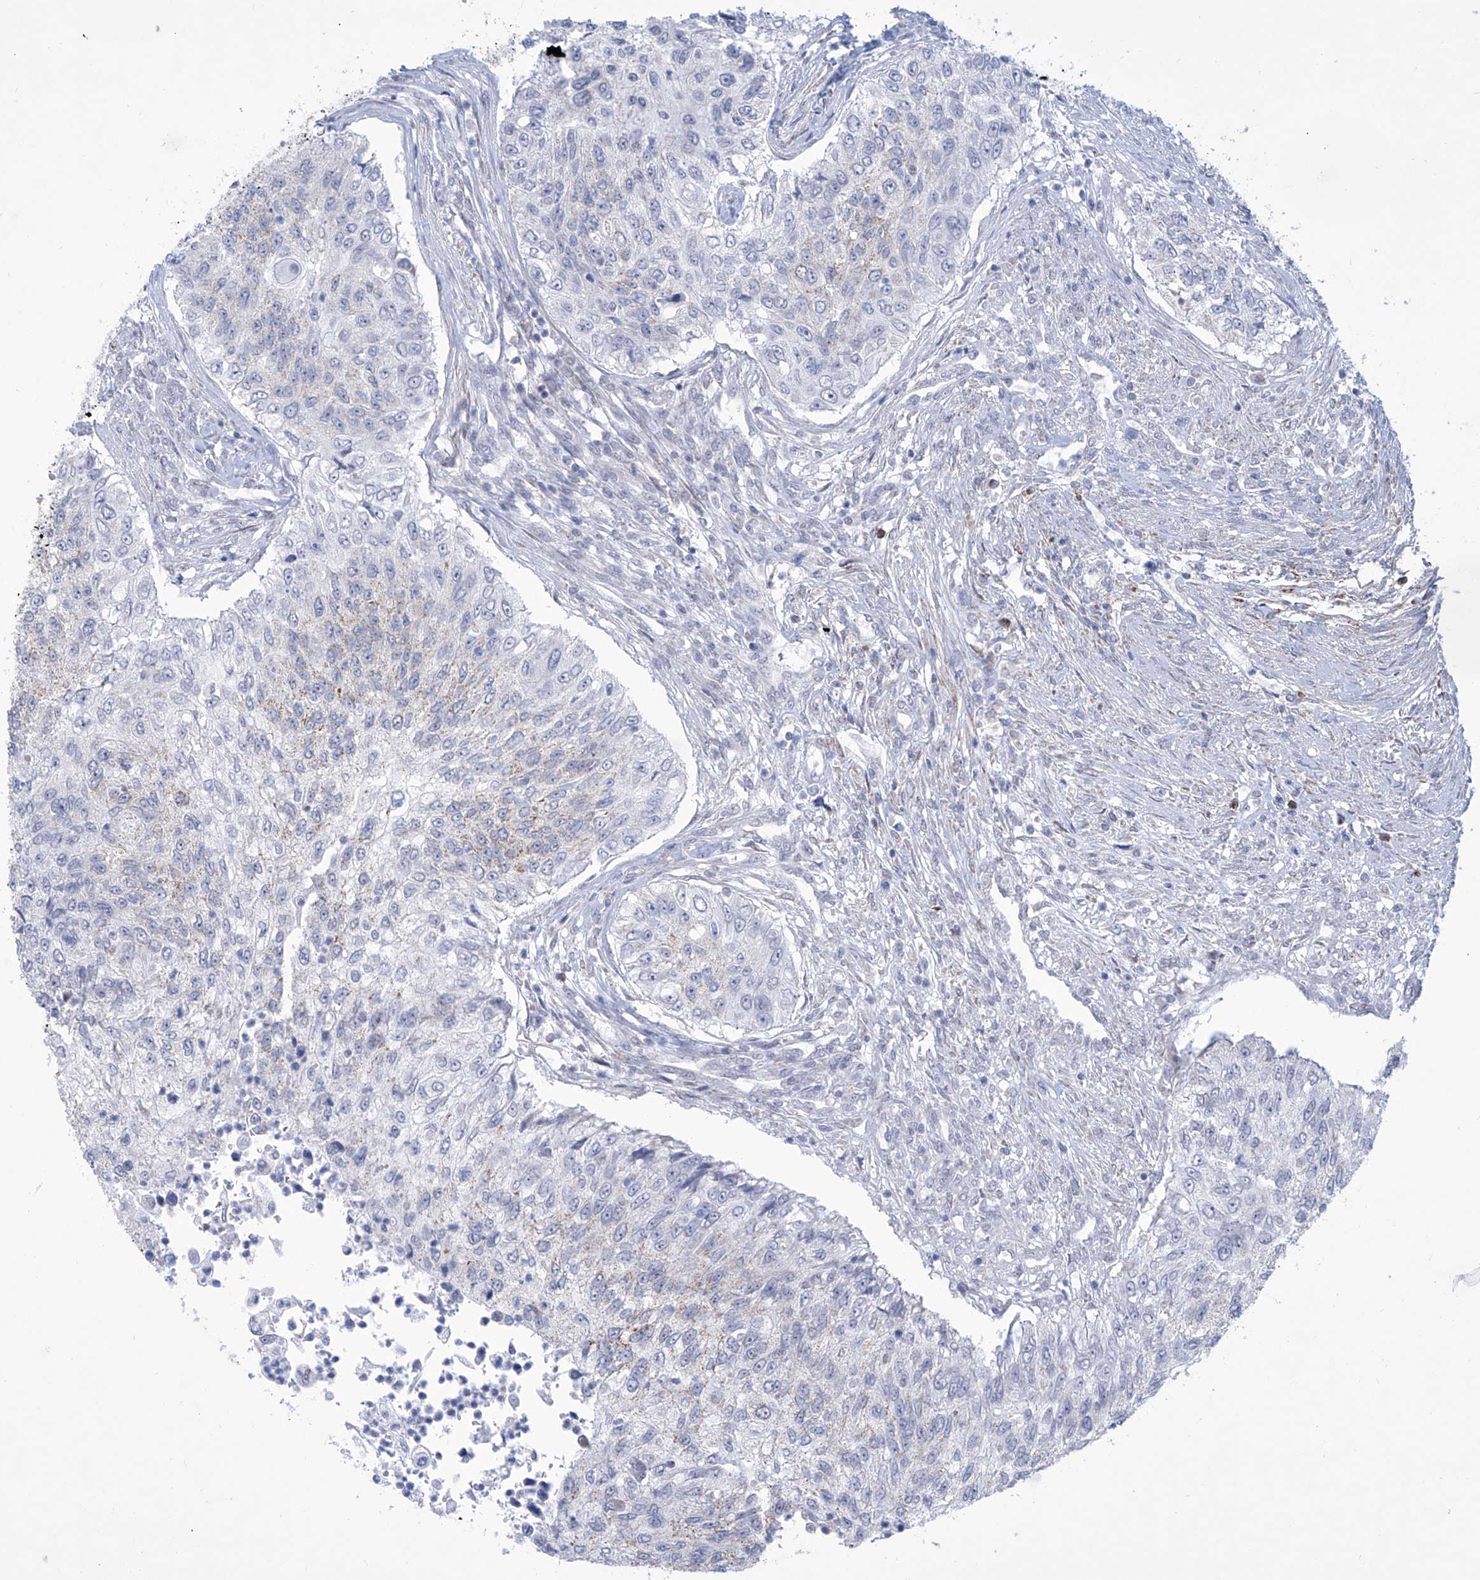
{"staining": {"intensity": "weak", "quantity": "<25%", "location": "cytoplasmic/membranous"}, "tissue": "urothelial cancer", "cell_type": "Tumor cells", "image_type": "cancer", "snomed": [{"axis": "morphology", "description": "Urothelial carcinoma, High grade"}, {"axis": "topography", "description": "Urinary bladder"}], "caption": "The IHC micrograph has no significant positivity in tumor cells of urothelial cancer tissue.", "gene": "ALDH6A1", "patient": {"sex": "female", "age": 60}}